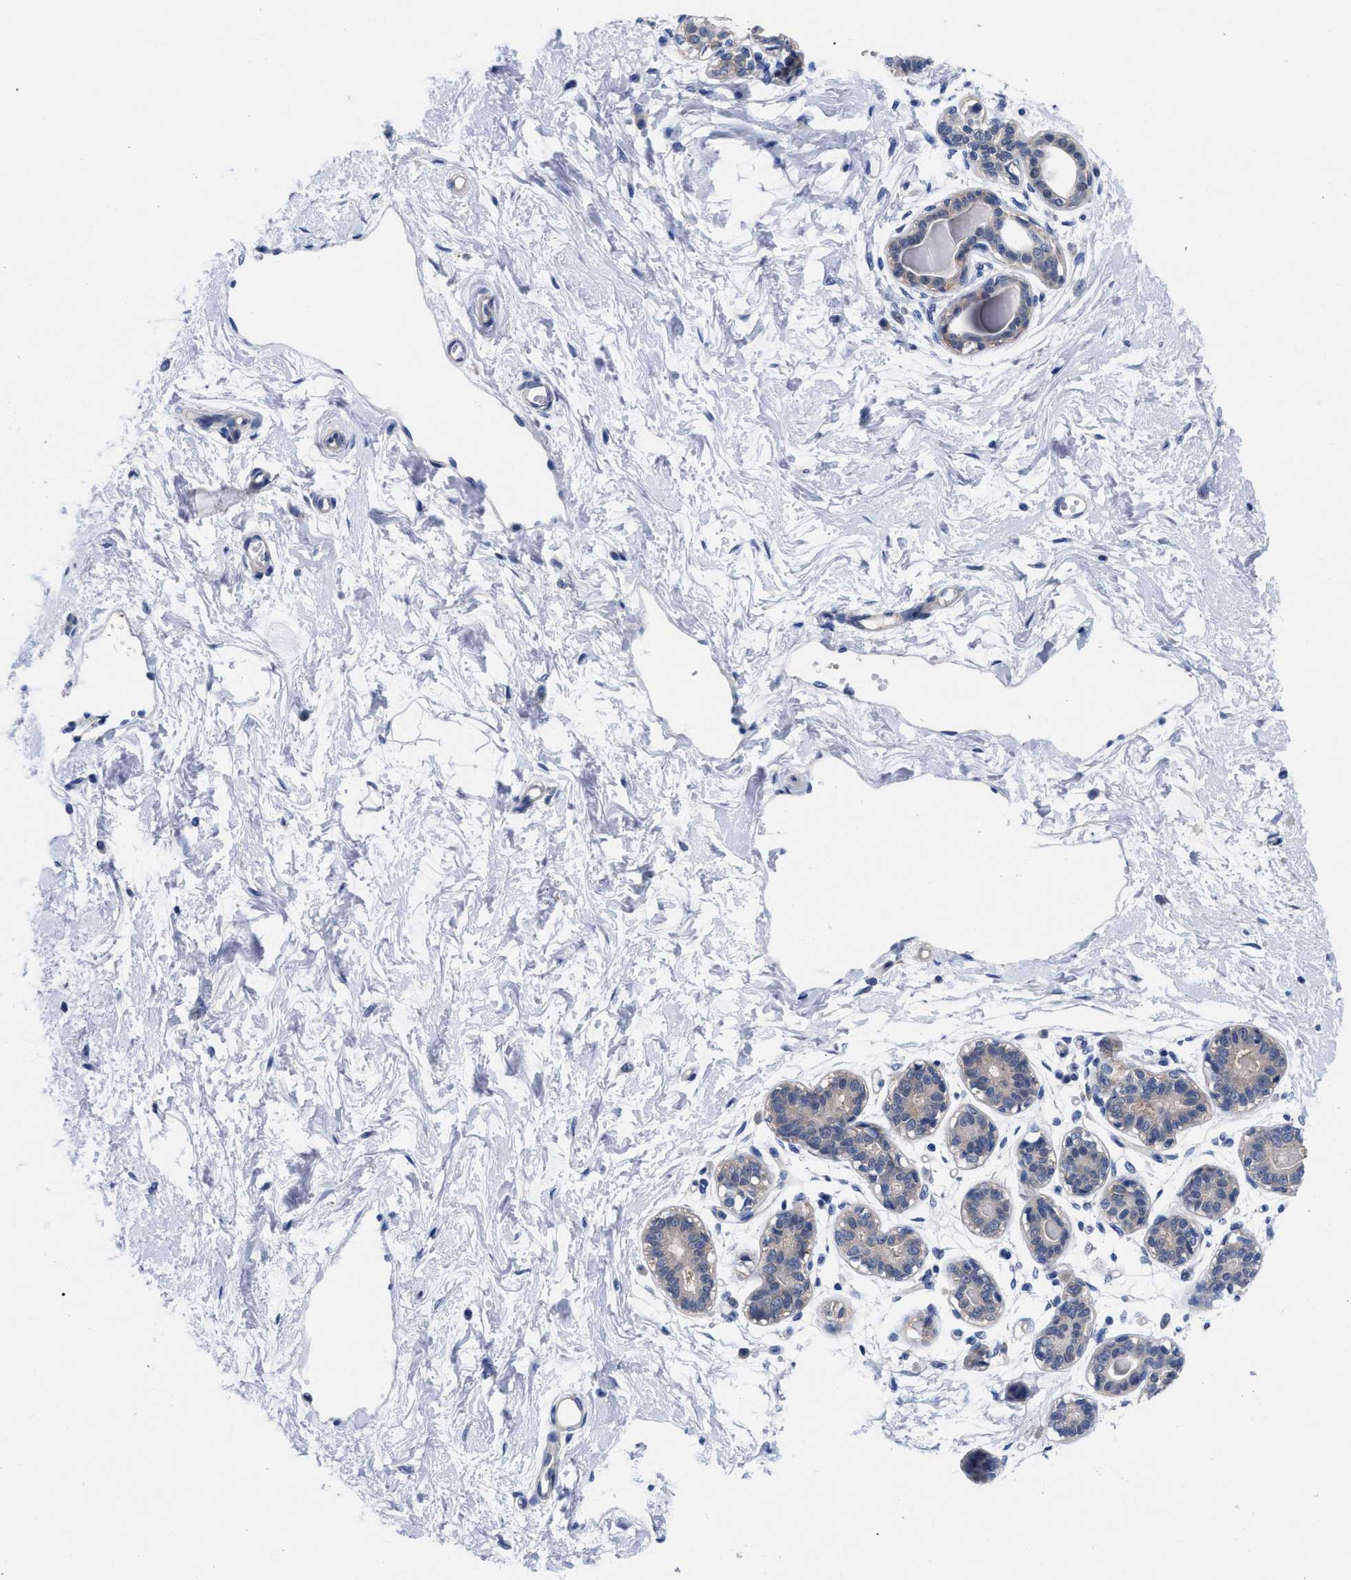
{"staining": {"intensity": "negative", "quantity": "none", "location": "none"}, "tissue": "breast", "cell_type": "Adipocytes", "image_type": "normal", "snomed": [{"axis": "morphology", "description": "Normal tissue, NOS"}, {"axis": "topography", "description": "Breast"}], "caption": "This is a micrograph of IHC staining of benign breast, which shows no expression in adipocytes.", "gene": "RBKS", "patient": {"sex": "female", "age": 45}}